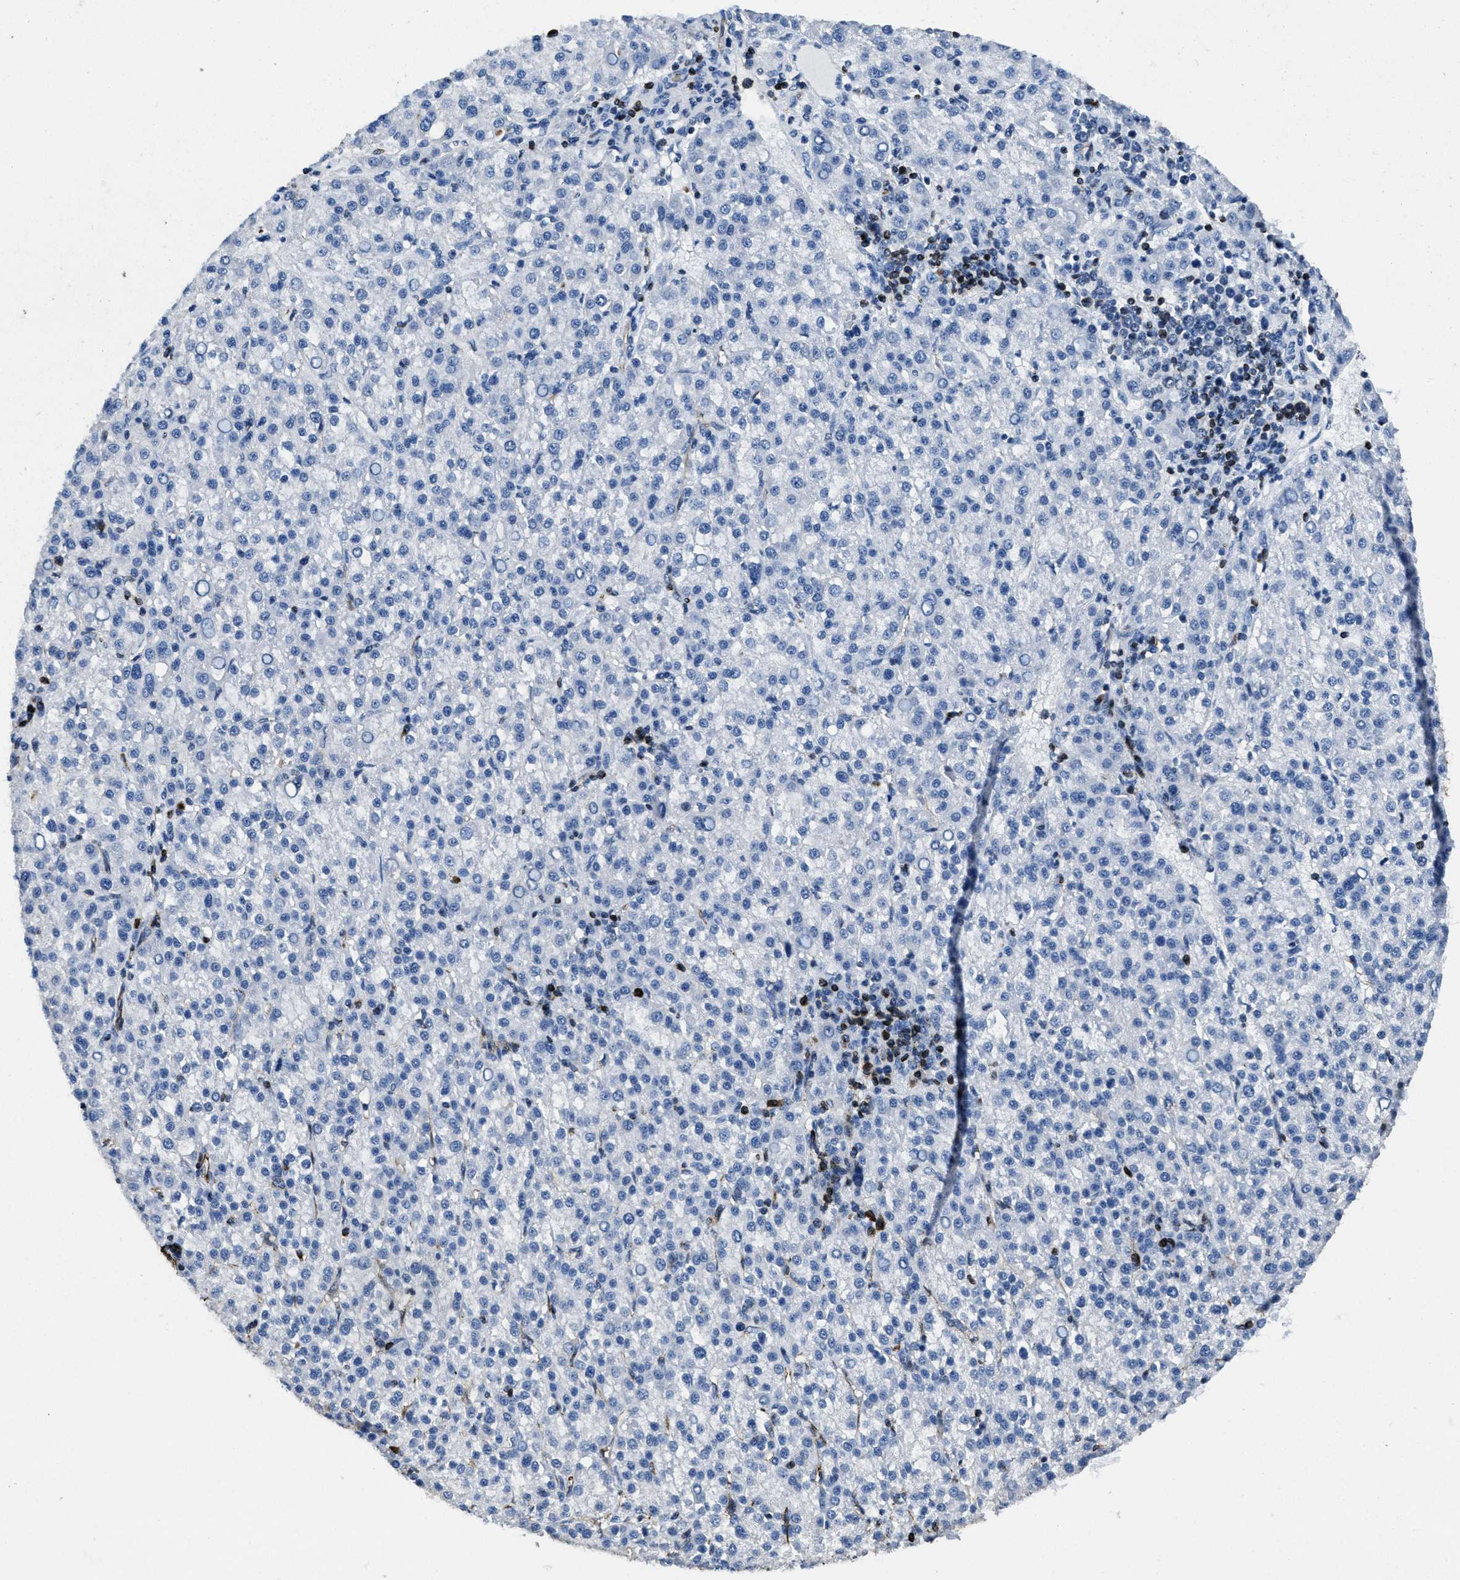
{"staining": {"intensity": "negative", "quantity": "none", "location": "none"}, "tissue": "liver cancer", "cell_type": "Tumor cells", "image_type": "cancer", "snomed": [{"axis": "morphology", "description": "Carcinoma, Hepatocellular, NOS"}, {"axis": "topography", "description": "Liver"}], "caption": "The histopathology image displays no significant staining in tumor cells of liver hepatocellular carcinoma.", "gene": "ITGA3", "patient": {"sex": "female", "age": 58}}